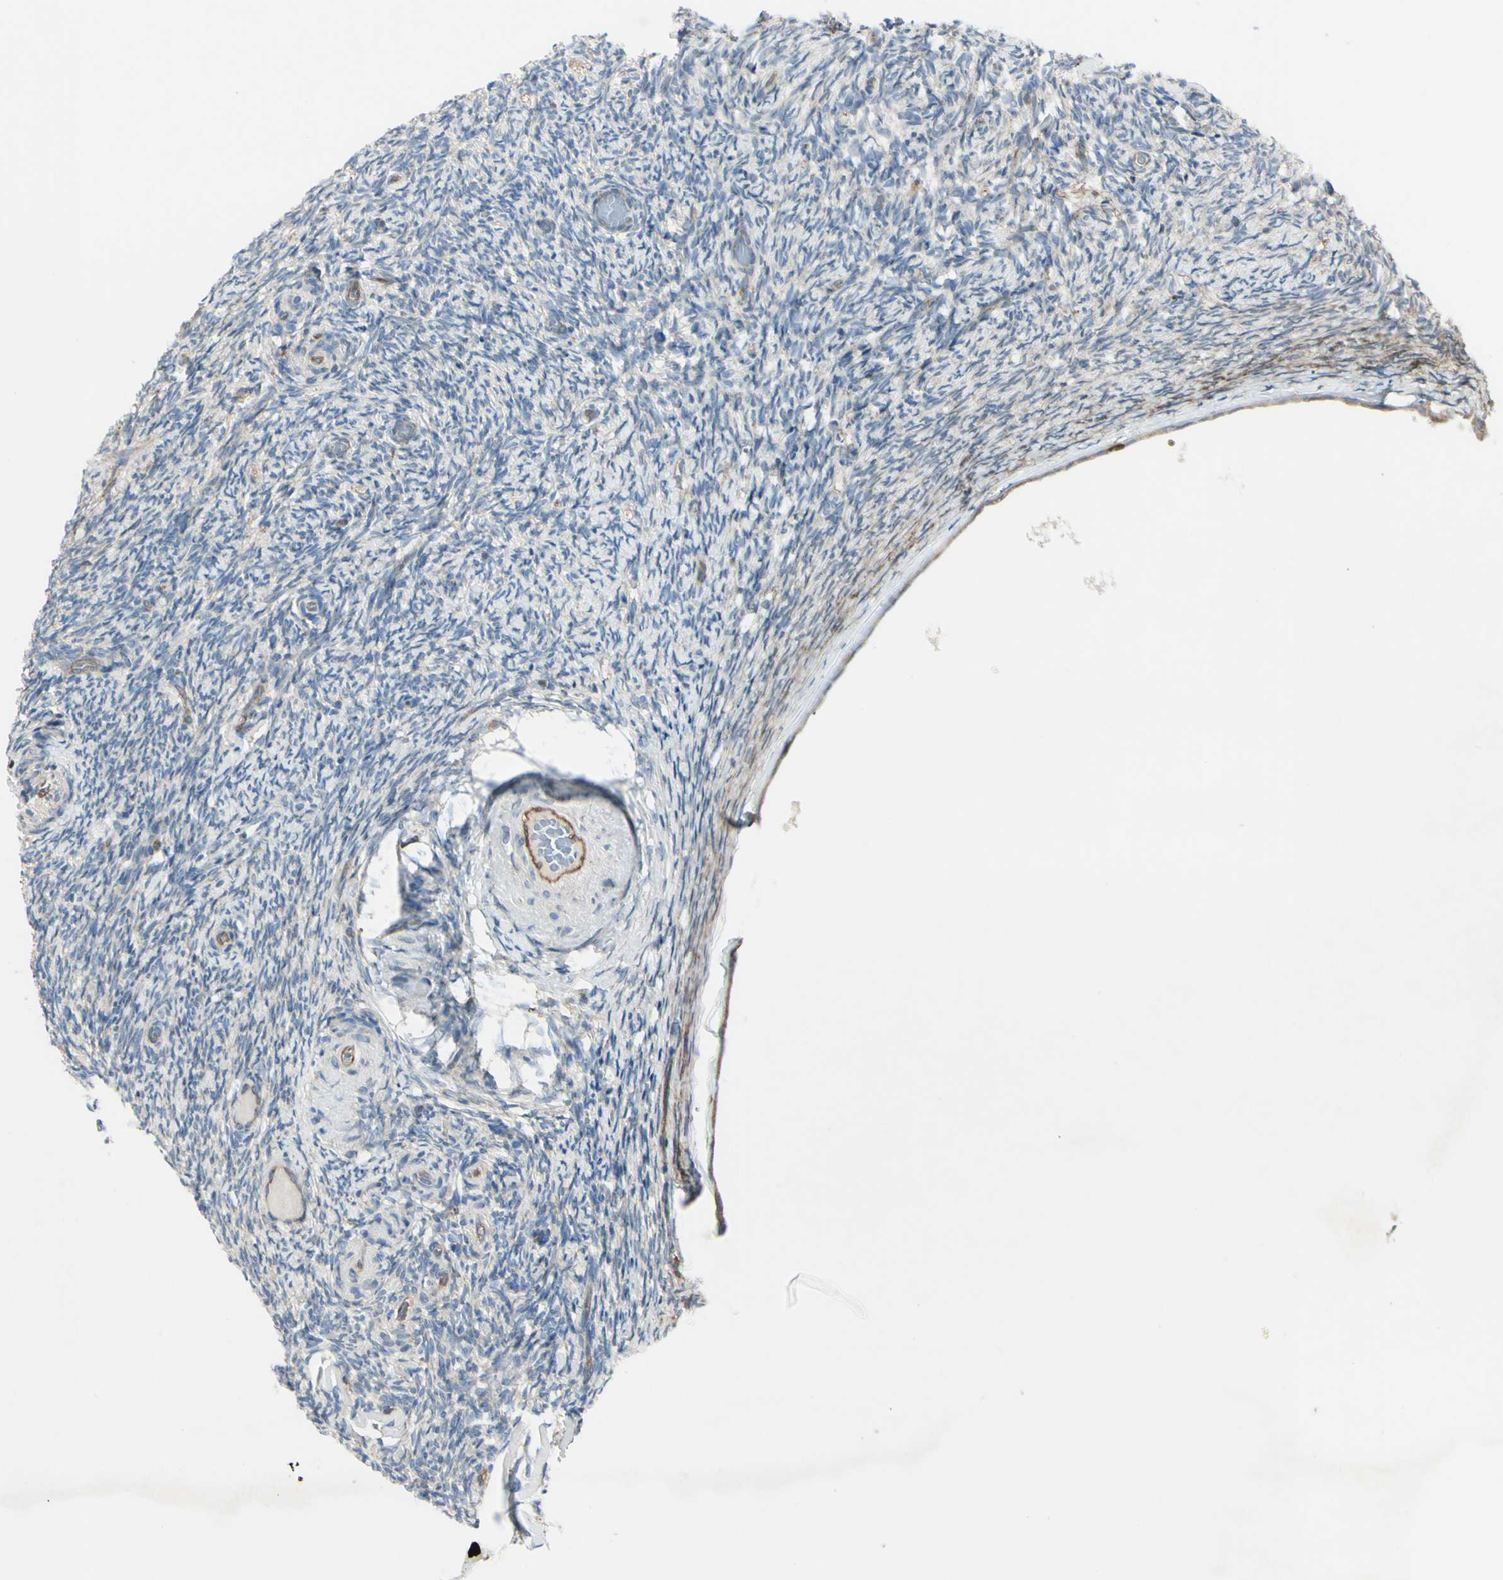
{"staining": {"intensity": "weak", "quantity": ">75%", "location": "cytoplasmic/membranous"}, "tissue": "ovary", "cell_type": "Follicle cells", "image_type": "normal", "snomed": [{"axis": "morphology", "description": "Normal tissue, NOS"}, {"axis": "topography", "description": "Ovary"}], "caption": "High-magnification brightfield microscopy of normal ovary stained with DAB (3,3'-diaminobenzidine) (brown) and counterstained with hematoxylin (blue). follicle cells exhibit weak cytoplasmic/membranous expression is appreciated in about>75% of cells. Using DAB (3,3'-diaminobenzidine) (brown) and hematoxylin (blue) stains, captured at high magnification using brightfield microscopy.", "gene": "IGSF9B", "patient": {"sex": "female", "age": 60}}